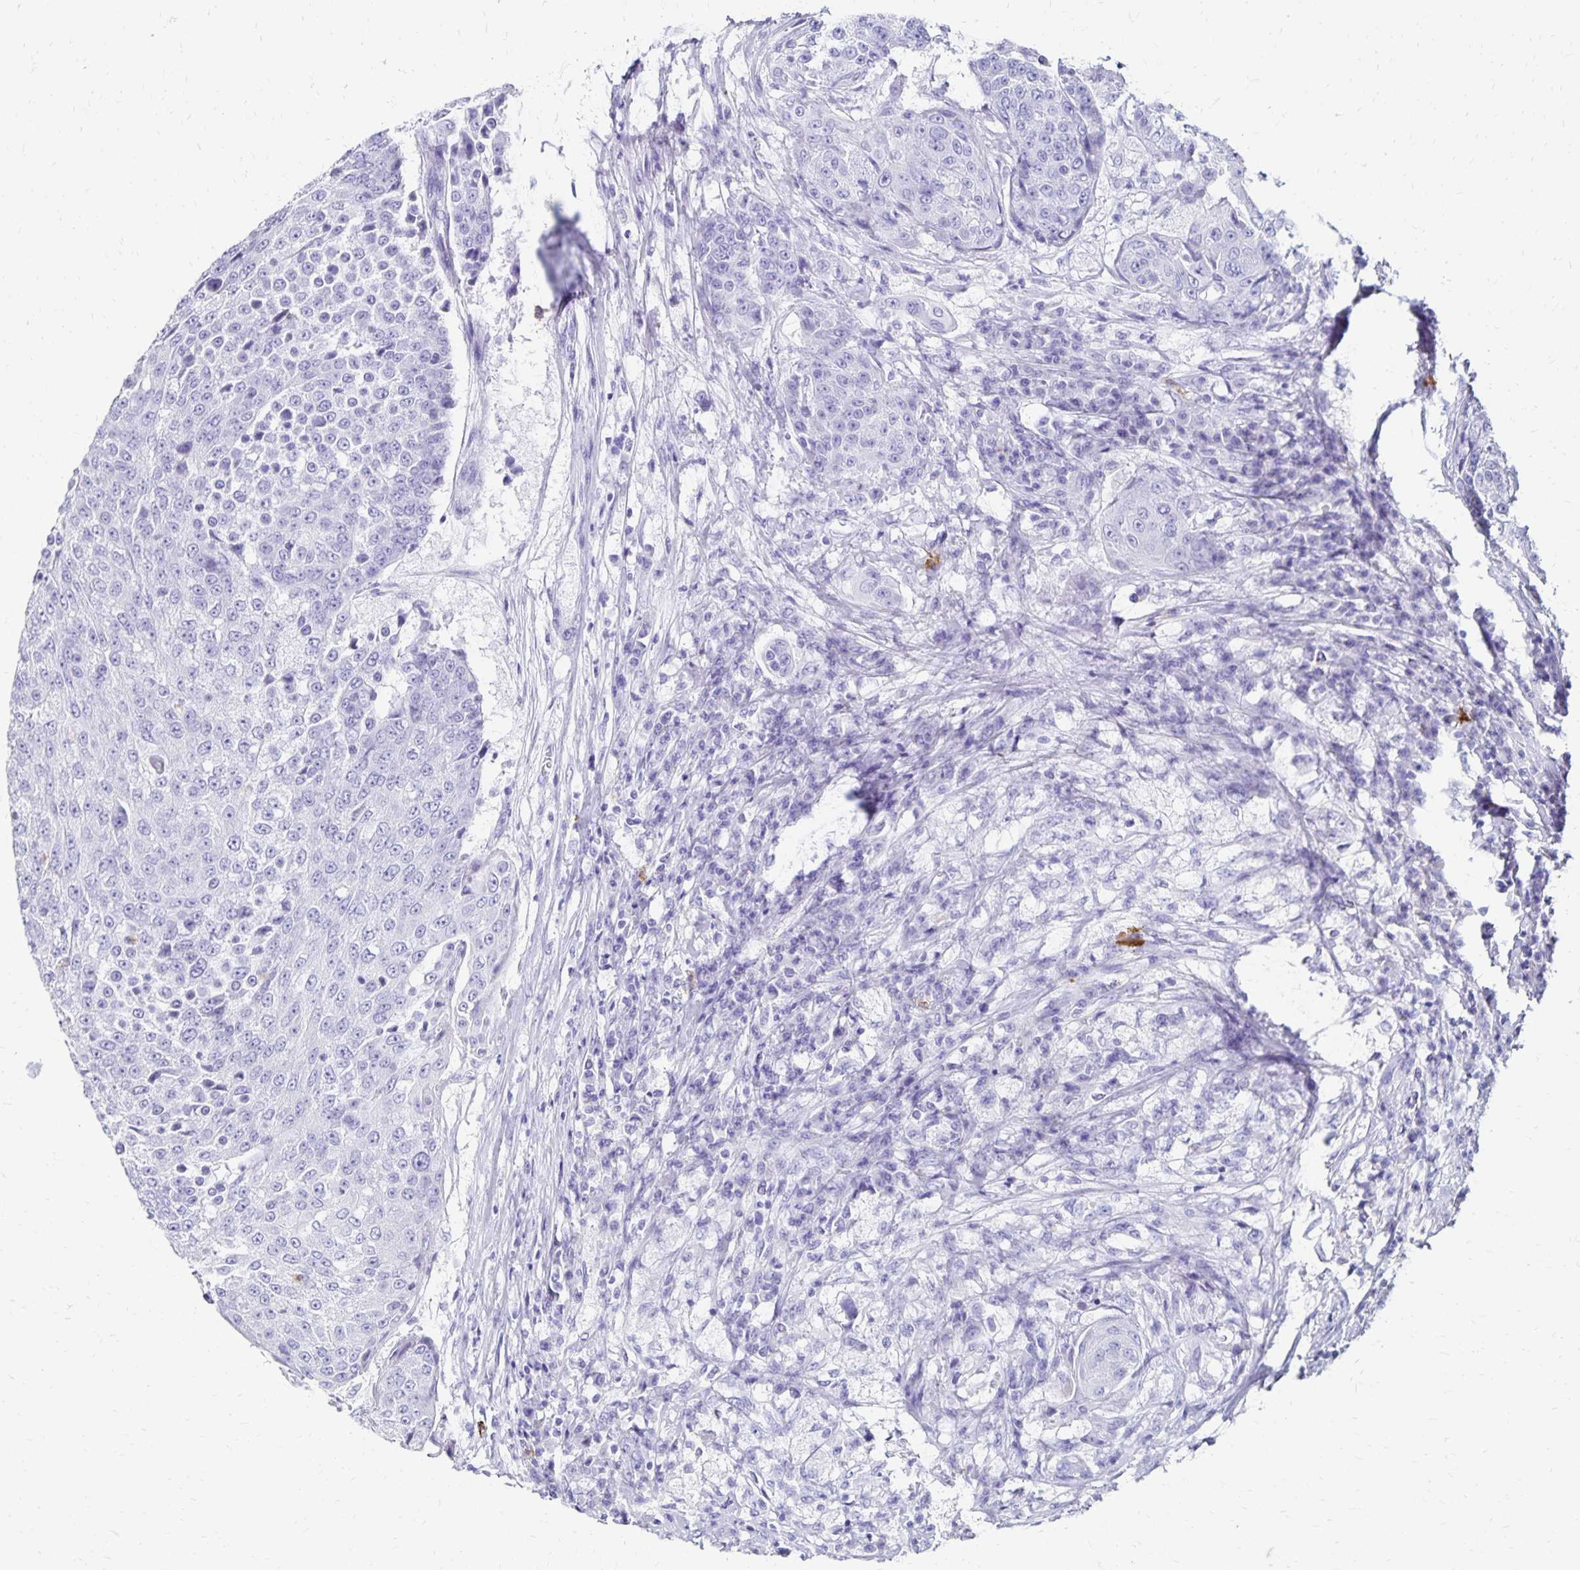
{"staining": {"intensity": "negative", "quantity": "none", "location": "none"}, "tissue": "urothelial cancer", "cell_type": "Tumor cells", "image_type": "cancer", "snomed": [{"axis": "morphology", "description": "Urothelial carcinoma, High grade"}, {"axis": "topography", "description": "Urinary bladder"}], "caption": "The image displays no significant staining in tumor cells of high-grade urothelial carcinoma.", "gene": "DYNLT4", "patient": {"sex": "female", "age": 63}}